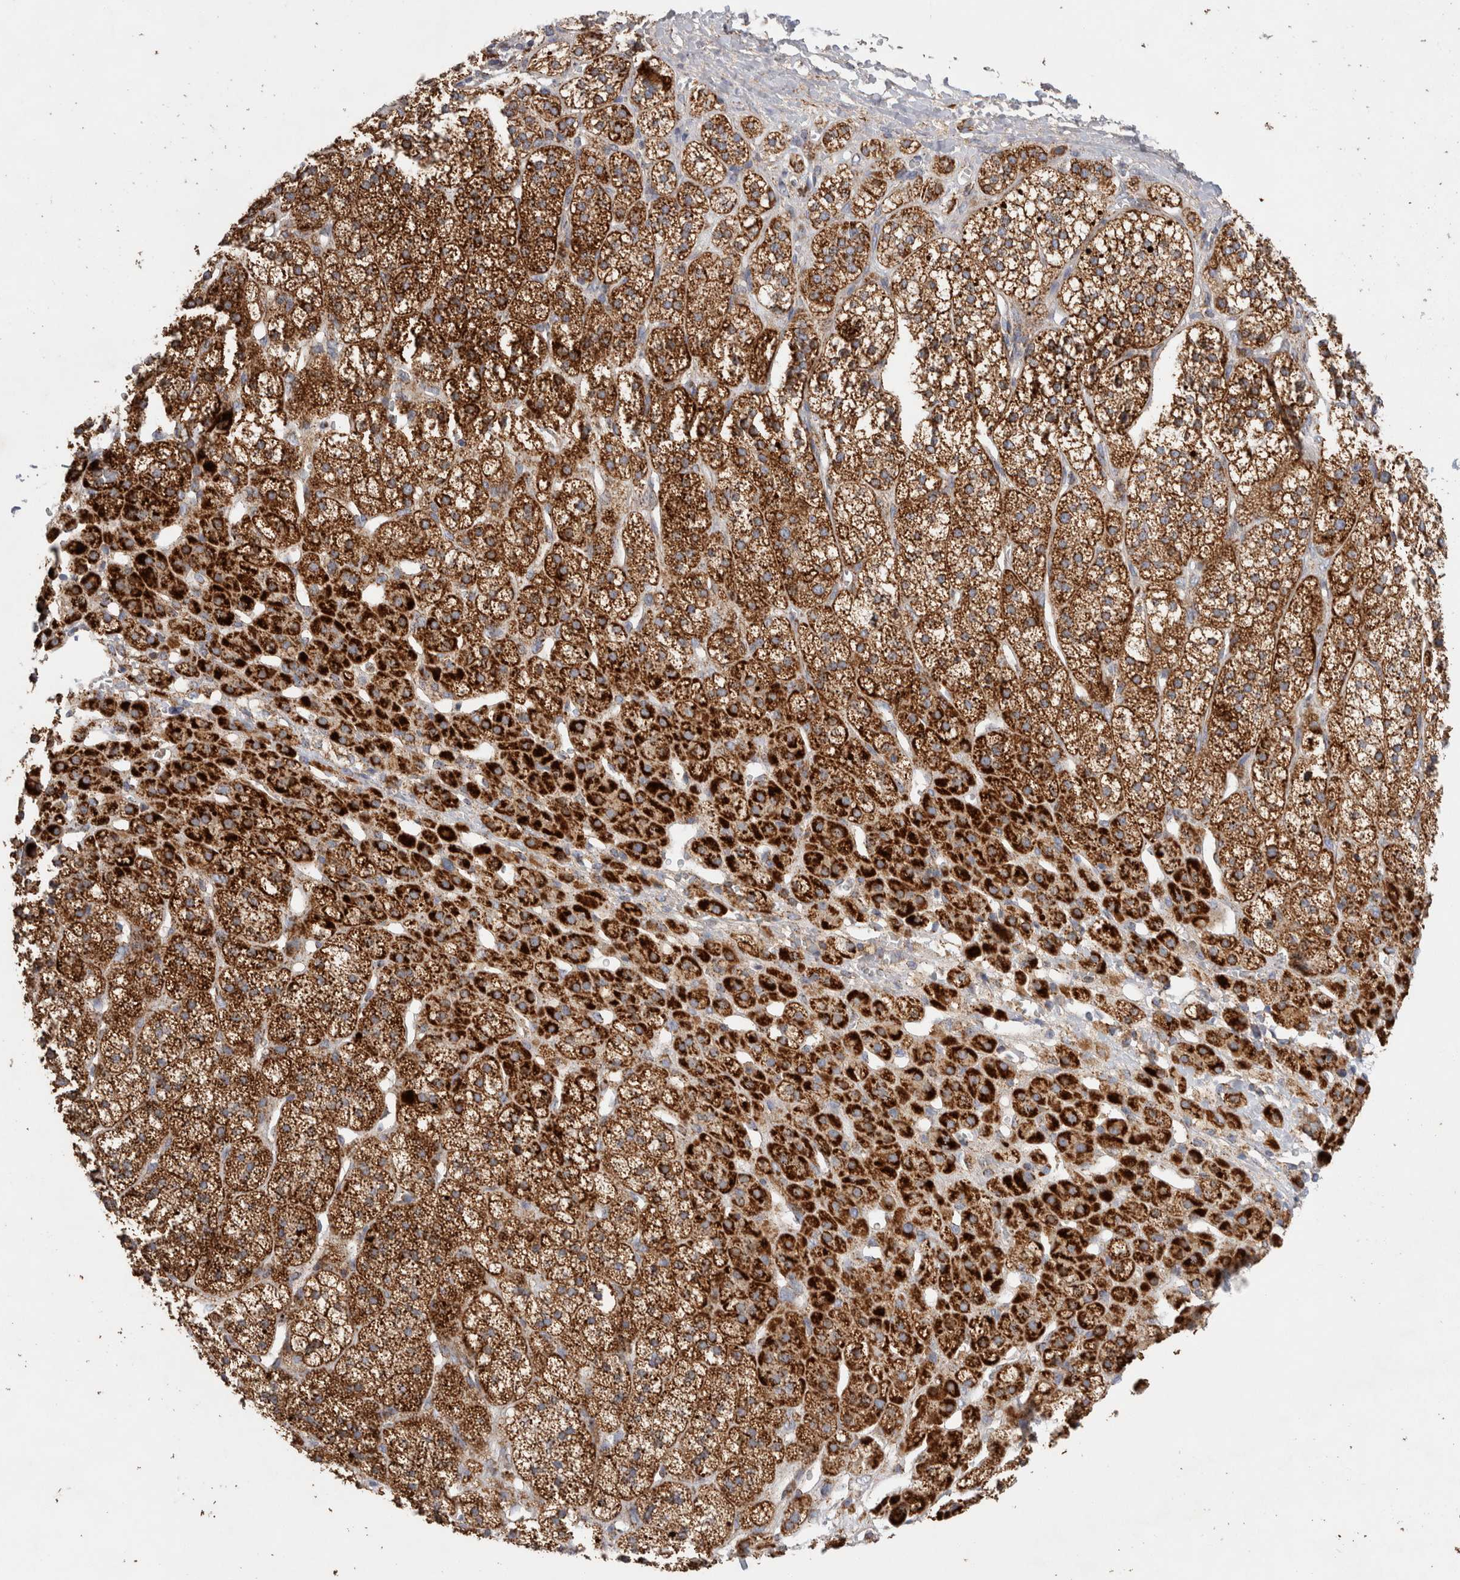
{"staining": {"intensity": "strong", "quantity": ">75%", "location": "cytoplasmic/membranous"}, "tissue": "adrenal gland", "cell_type": "Glandular cells", "image_type": "normal", "snomed": [{"axis": "morphology", "description": "Normal tissue, NOS"}, {"axis": "topography", "description": "Adrenal gland"}], "caption": "Immunohistochemistry (IHC) staining of benign adrenal gland, which shows high levels of strong cytoplasmic/membranous expression in about >75% of glandular cells indicating strong cytoplasmic/membranous protein positivity. The staining was performed using DAB (brown) for protein detection and nuclei were counterstained in hematoxylin (blue).", "gene": "IARS2", "patient": {"sex": "male", "age": 56}}